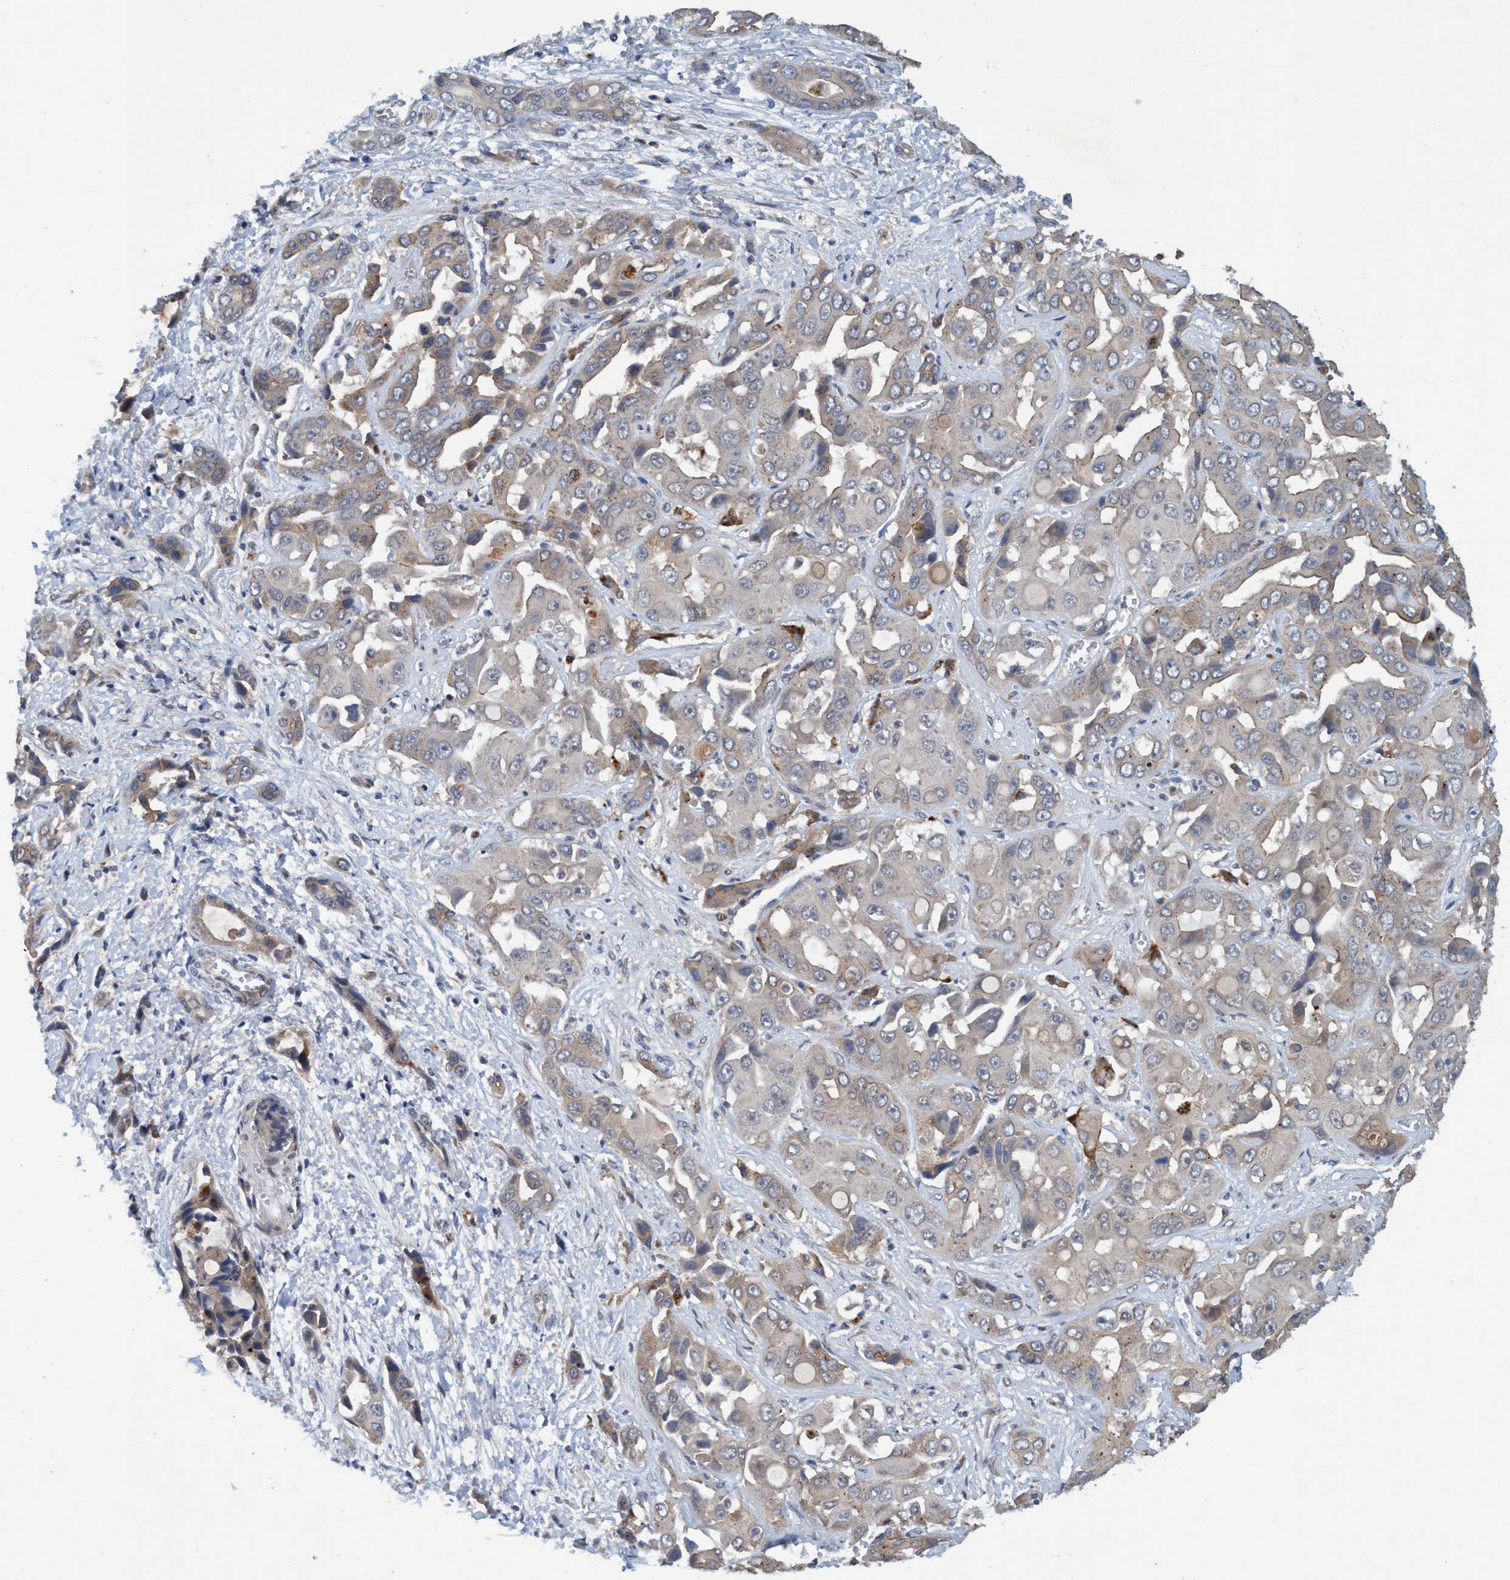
{"staining": {"intensity": "weak", "quantity": "<25%", "location": "cytoplasmic/membranous"}, "tissue": "liver cancer", "cell_type": "Tumor cells", "image_type": "cancer", "snomed": [{"axis": "morphology", "description": "Cholangiocarcinoma"}, {"axis": "topography", "description": "Liver"}], "caption": "An immunohistochemistry micrograph of liver cholangiocarcinoma is shown. There is no staining in tumor cells of liver cholangiocarcinoma. (Immunohistochemistry (ihc), brightfield microscopy, high magnification).", "gene": "TRIM65", "patient": {"sex": "female", "age": 52}}